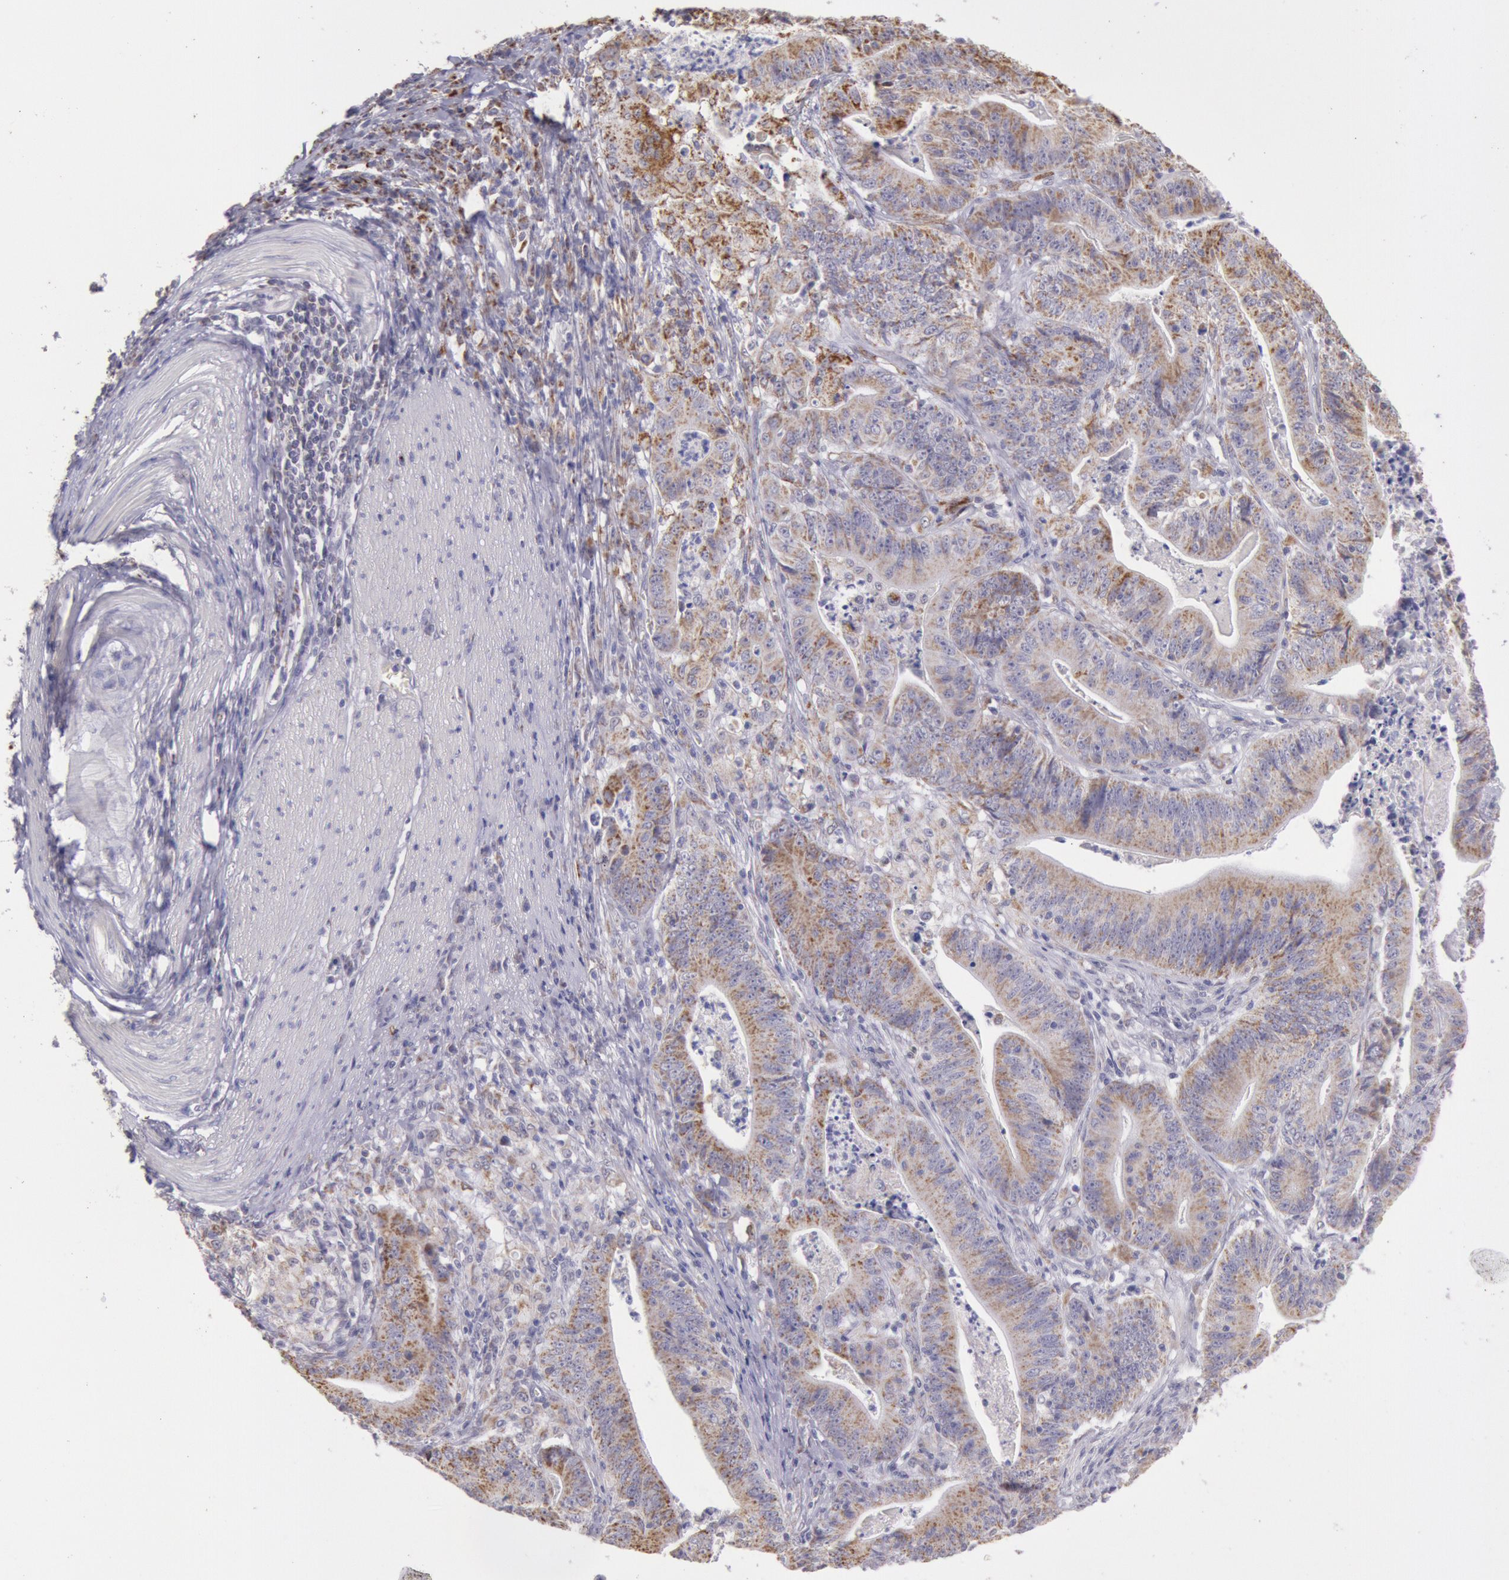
{"staining": {"intensity": "weak", "quantity": ">75%", "location": "cytoplasmic/membranous"}, "tissue": "stomach cancer", "cell_type": "Tumor cells", "image_type": "cancer", "snomed": [{"axis": "morphology", "description": "Adenocarcinoma, NOS"}, {"axis": "topography", "description": "Stomach, lower"}], "caption": "Immunohistochemistry (IHC) histopathology image of stomach cancer (adenocarcinoma) stained for a protein (brown), which shows low levels of weak cytoplasmic/membranous positivity in about >75% of tumor cells.", "gene": "FRMD6", "patient": {"sex": "female", "age": 86}}